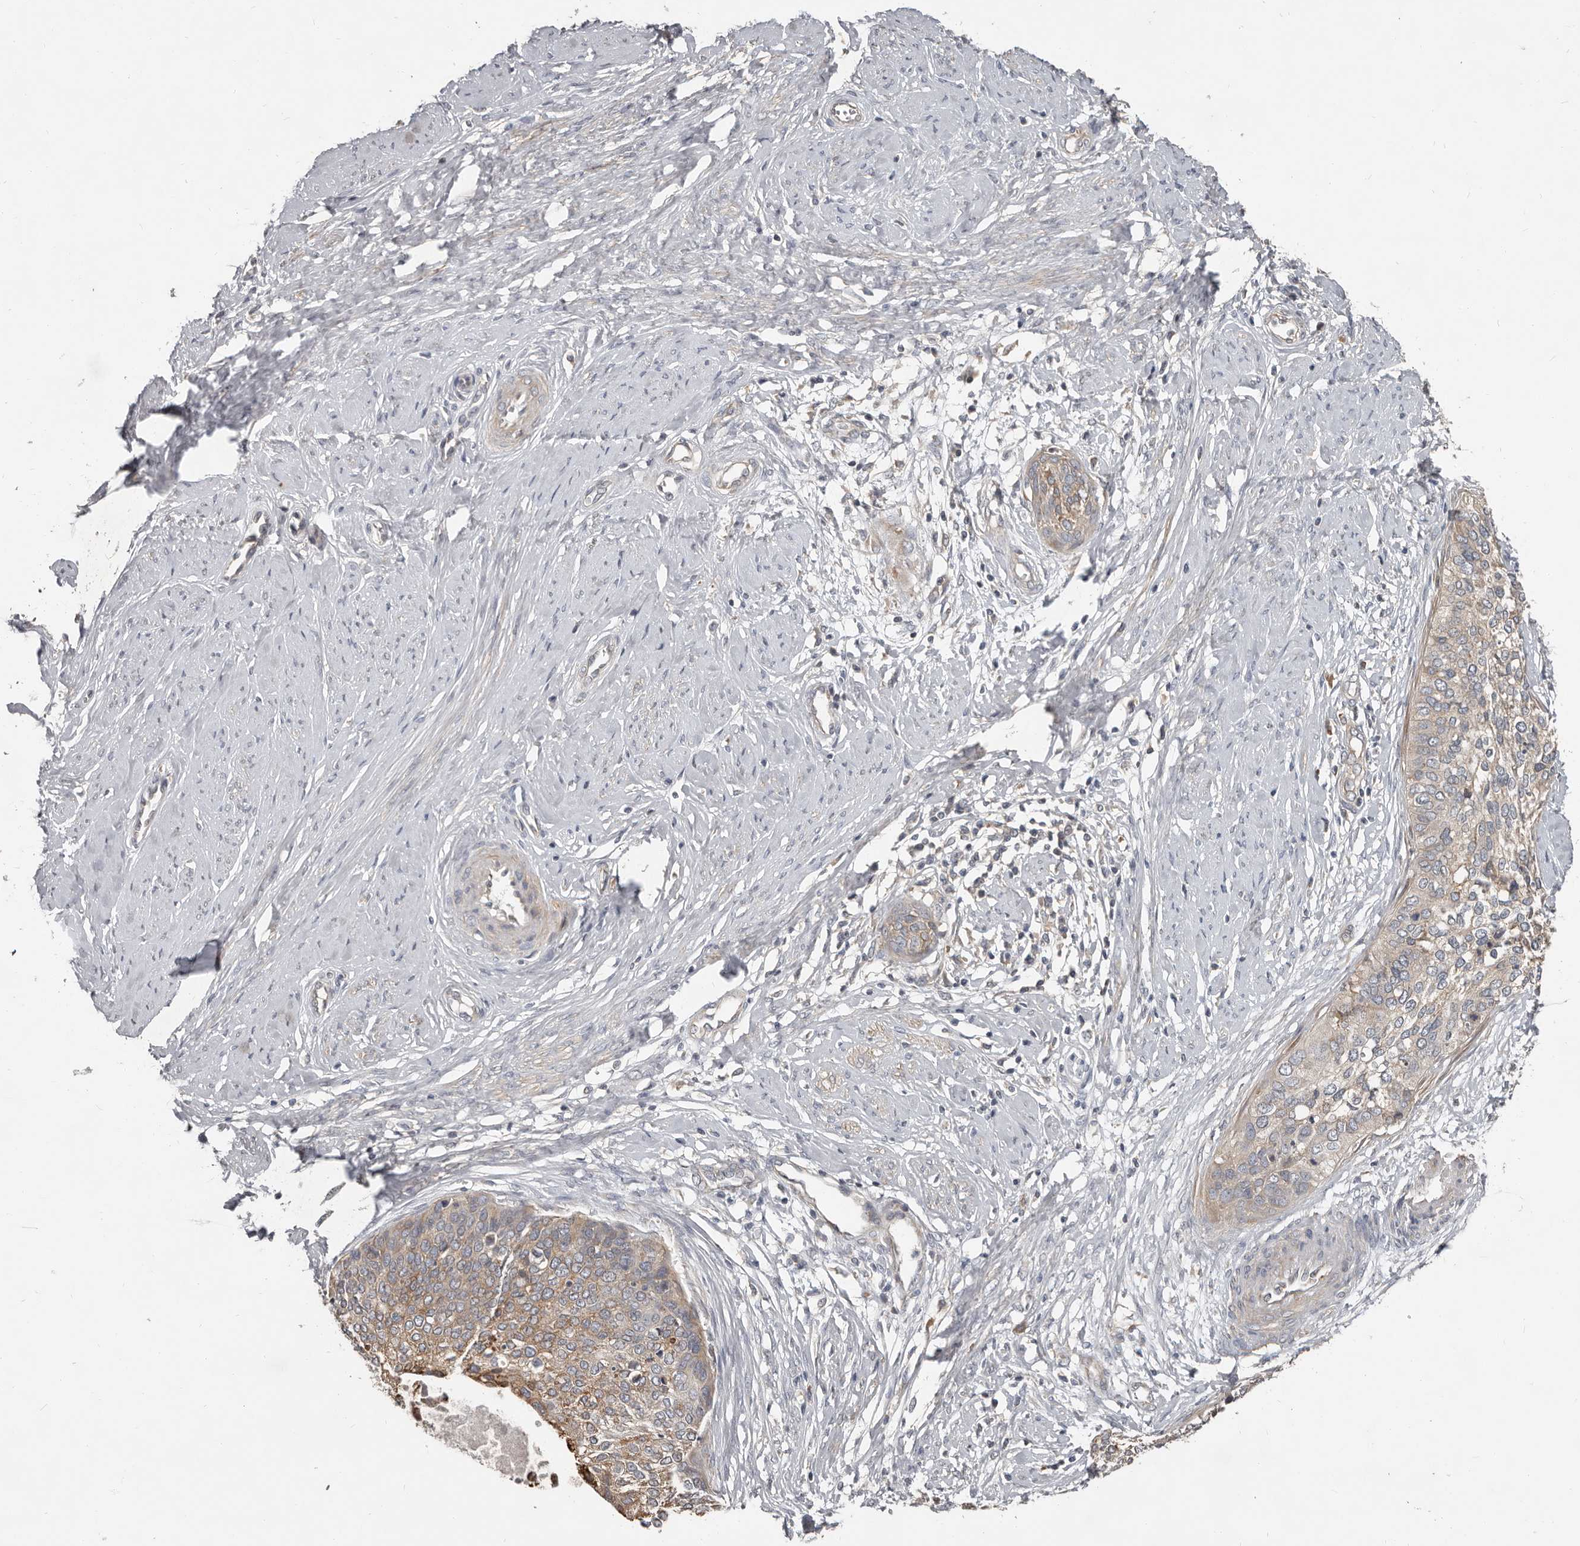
{"staining": {"intensity": "moderate", "quantity": "<25%", "location": "cytoplasmic/membranous"}, "tissue": "cervical cancer", "cell_type": "Tumor cells", "image_type": "cancer", "snomed": [{"axis": "morphology", "description": "Squamous cell carcinoma, NOS"}, {"axis": "topography", "description": "Cervix"}], "caption": "Squamous cell carcinoma (cervical) stained with DAB immunohistochemistry (IHC) shows low levels of moderate cytoplasmic/membranous positivity in approximately <25% of tumor cells.", "gene": "AKNAD1", "patient": {"sex": "female", "age": 37}}